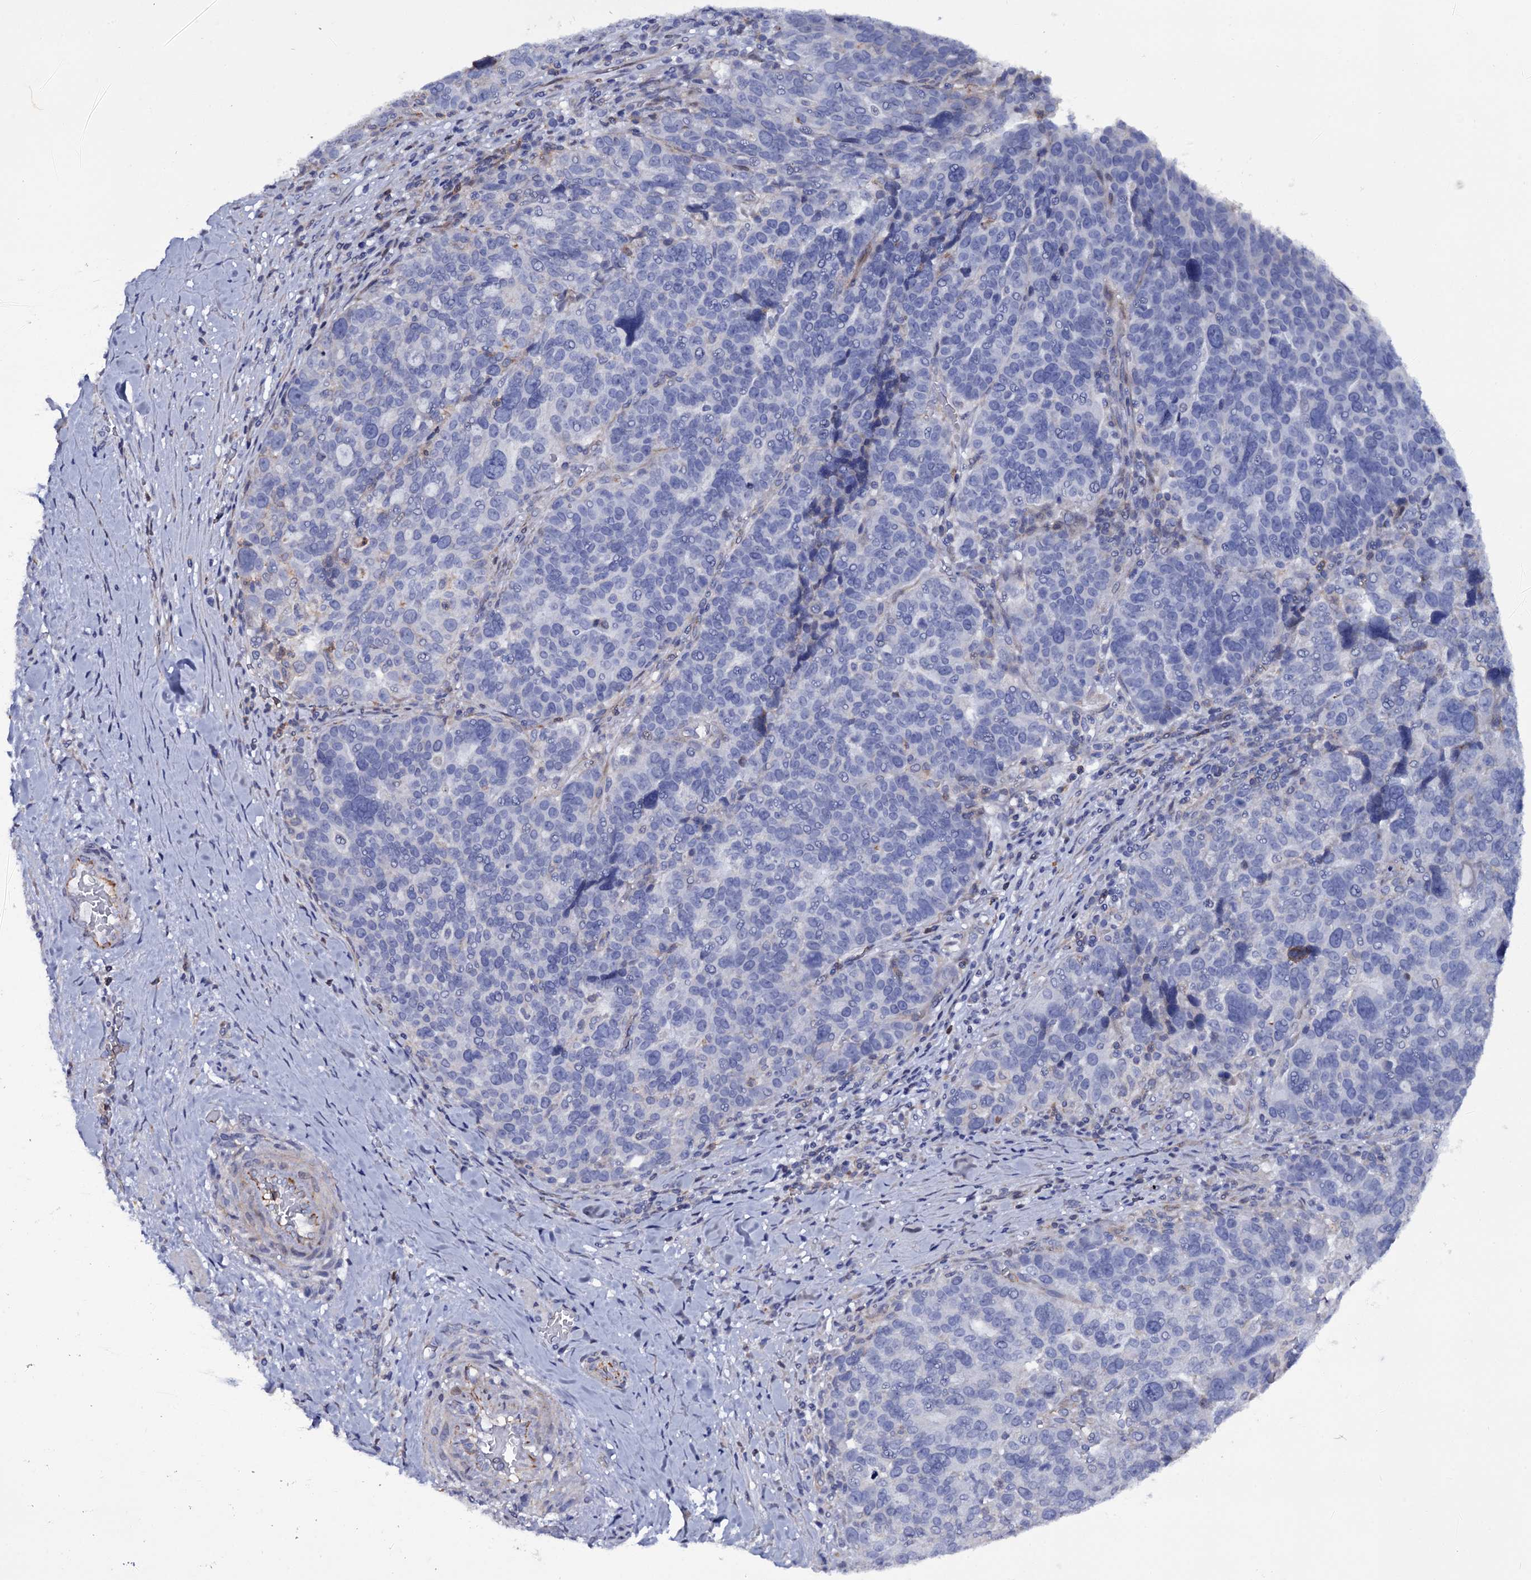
{"staining": {"intensity": "negative", "quantity": "none", "location": "none"}, "tissue": "ovarian cancer", "cell_type": "Tumor cells", "image_type": "cancer", "snomed": [{"axis": "morphology", "description": "Cystadenocarcinoma, serous, NOS"}, {"axis": "topography", "description": "Ovary"}], "caption": "Immunohistochemistry of ovarian serous cystadenocarcinoma exhibits no positivity in tumor cells.", "gene": "TTC23", "patient": {"sex": "female", "age": 59}}